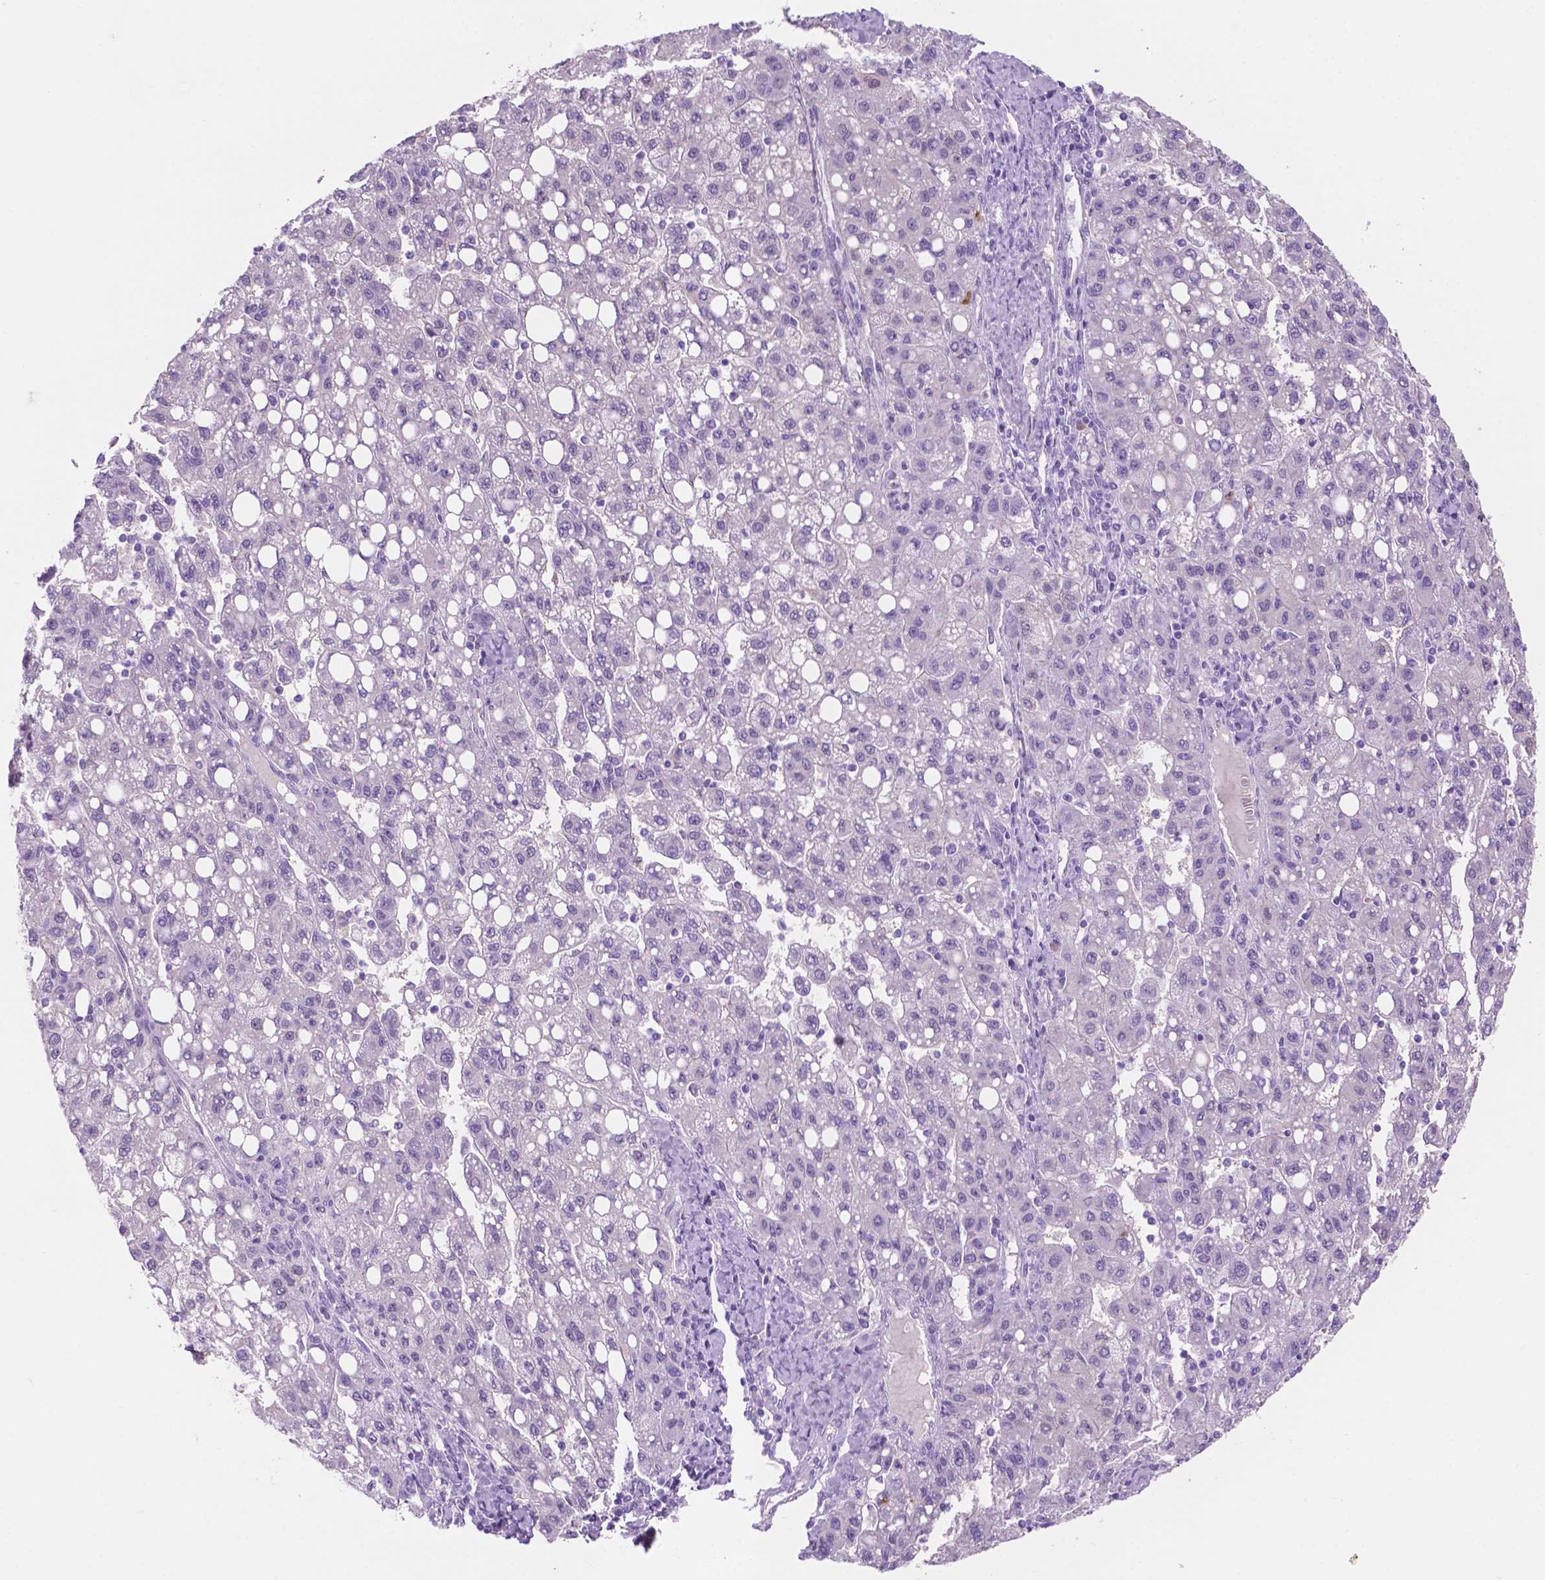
{"staining": {"intensity": "negative", "quantity": "none", "location": "none"}, "tissue": "liver cancer", "cell_type": "Tumor cells", "image_type": "cancer", "snomed": [{"axis": "morphology", "description": "Carcinoma, Hepatocellular, NOS"}, {"axis": "topography", "description": "Liver"}], "caption": "Immunohistochemical staining of human liver cancer (hepatocellular carcinoma) displays no significant positivity in tumor cells.", "gene": "ACY3", "patient": {"sex": "female", "age": 82}}